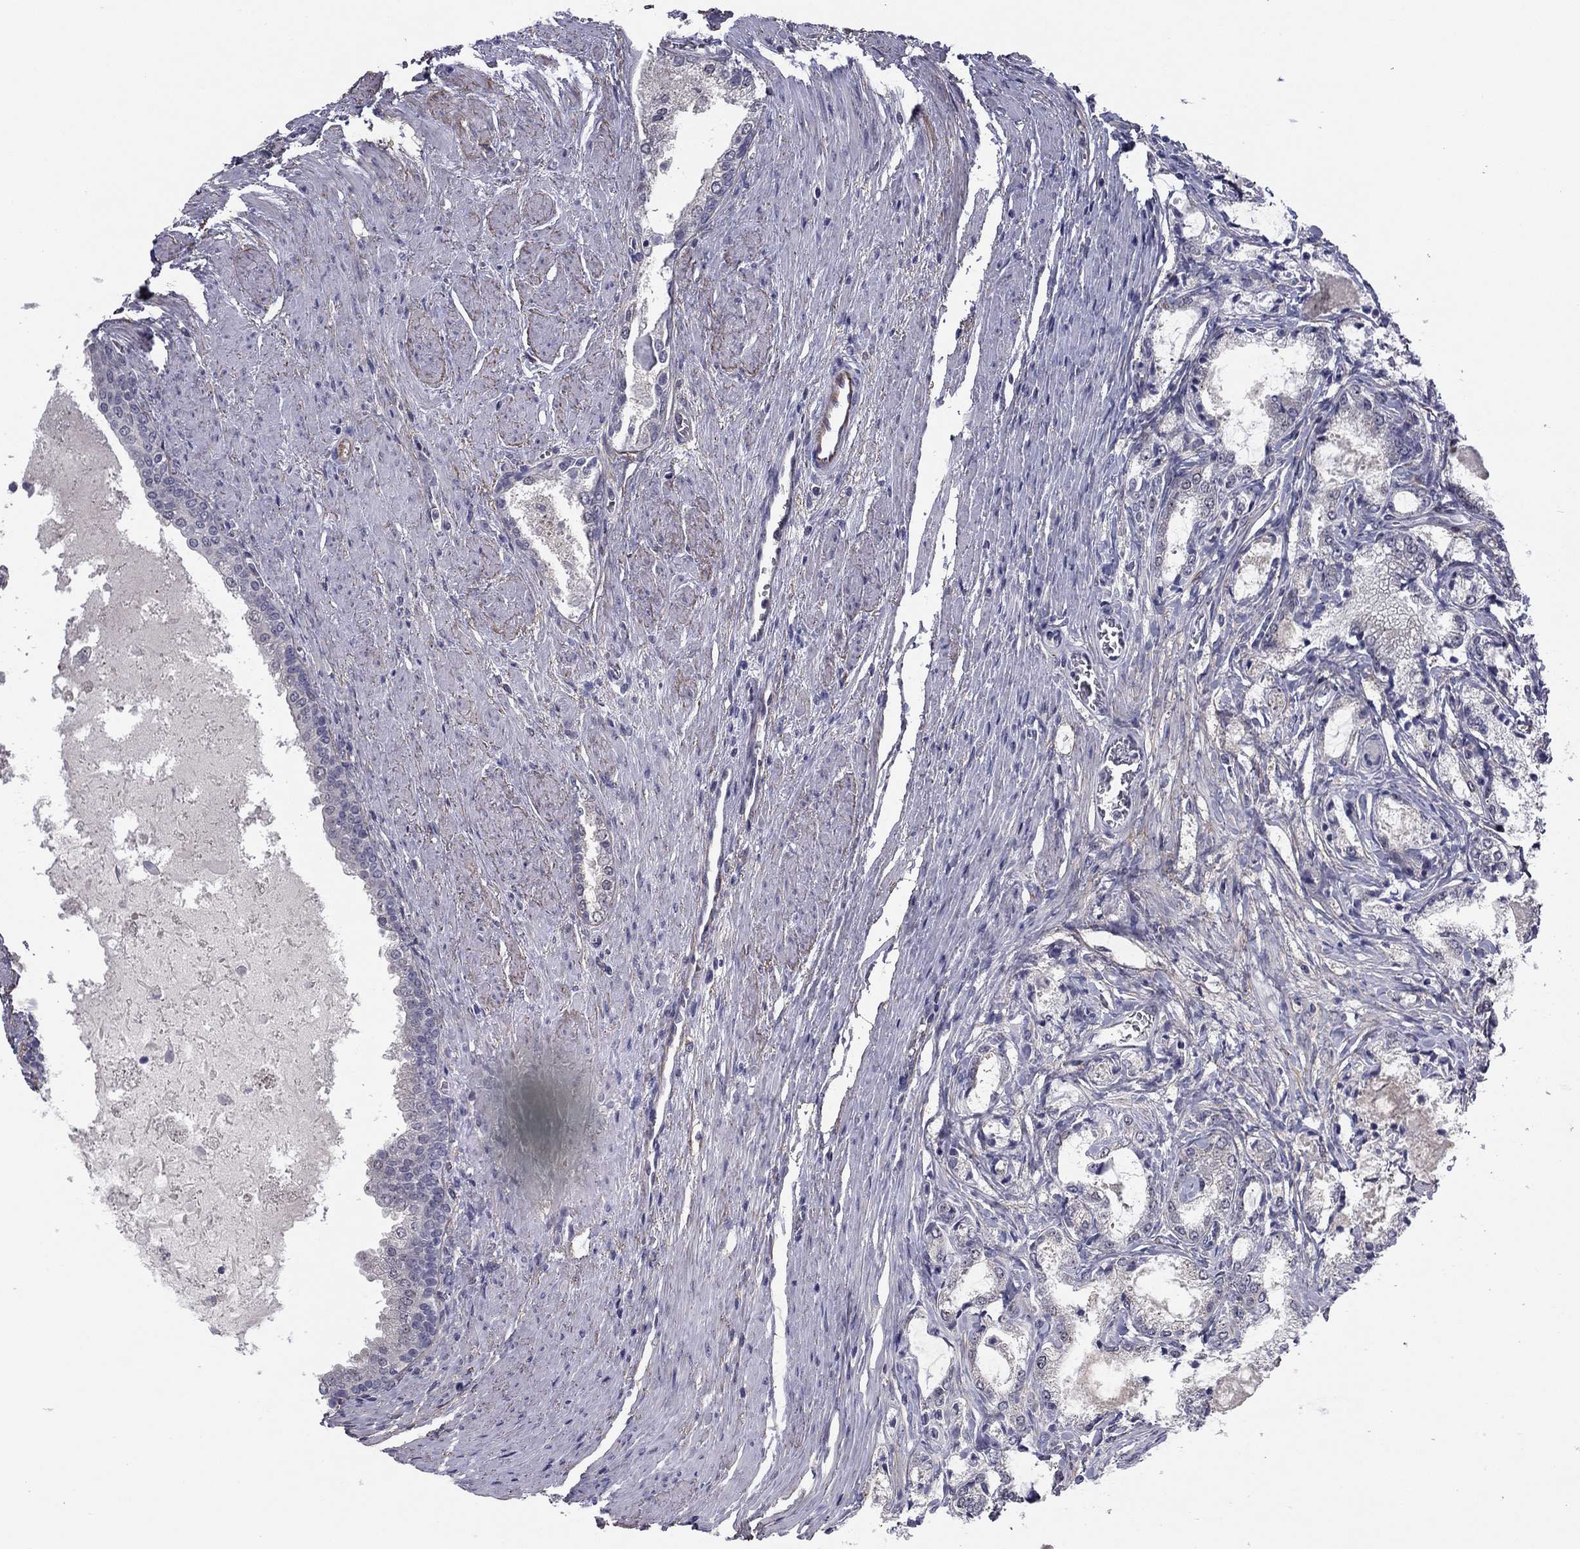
{"staining": {"intensity": "negative", "quantity": "none", "location": "none"}, "tissue": "prostate cancer", "cell_type": "Tumor cells", "image_type": "cancer", "snomed": [{"axis": "morphology", "description": "Adenocarcinoma, NOS"}, {"axis": "topography", "description": "Prostate and seminal vesicle, NOS"}, {"axis": "topography", "description": "Prostate"}], "caption": "Prostate cancer (adenocarcinoma) stained for a protein using immunohistochemistry (IHC) shows no staining tumor cells.", "gene": "REXO5", "patient": {"sex": "male", "age": 62}}